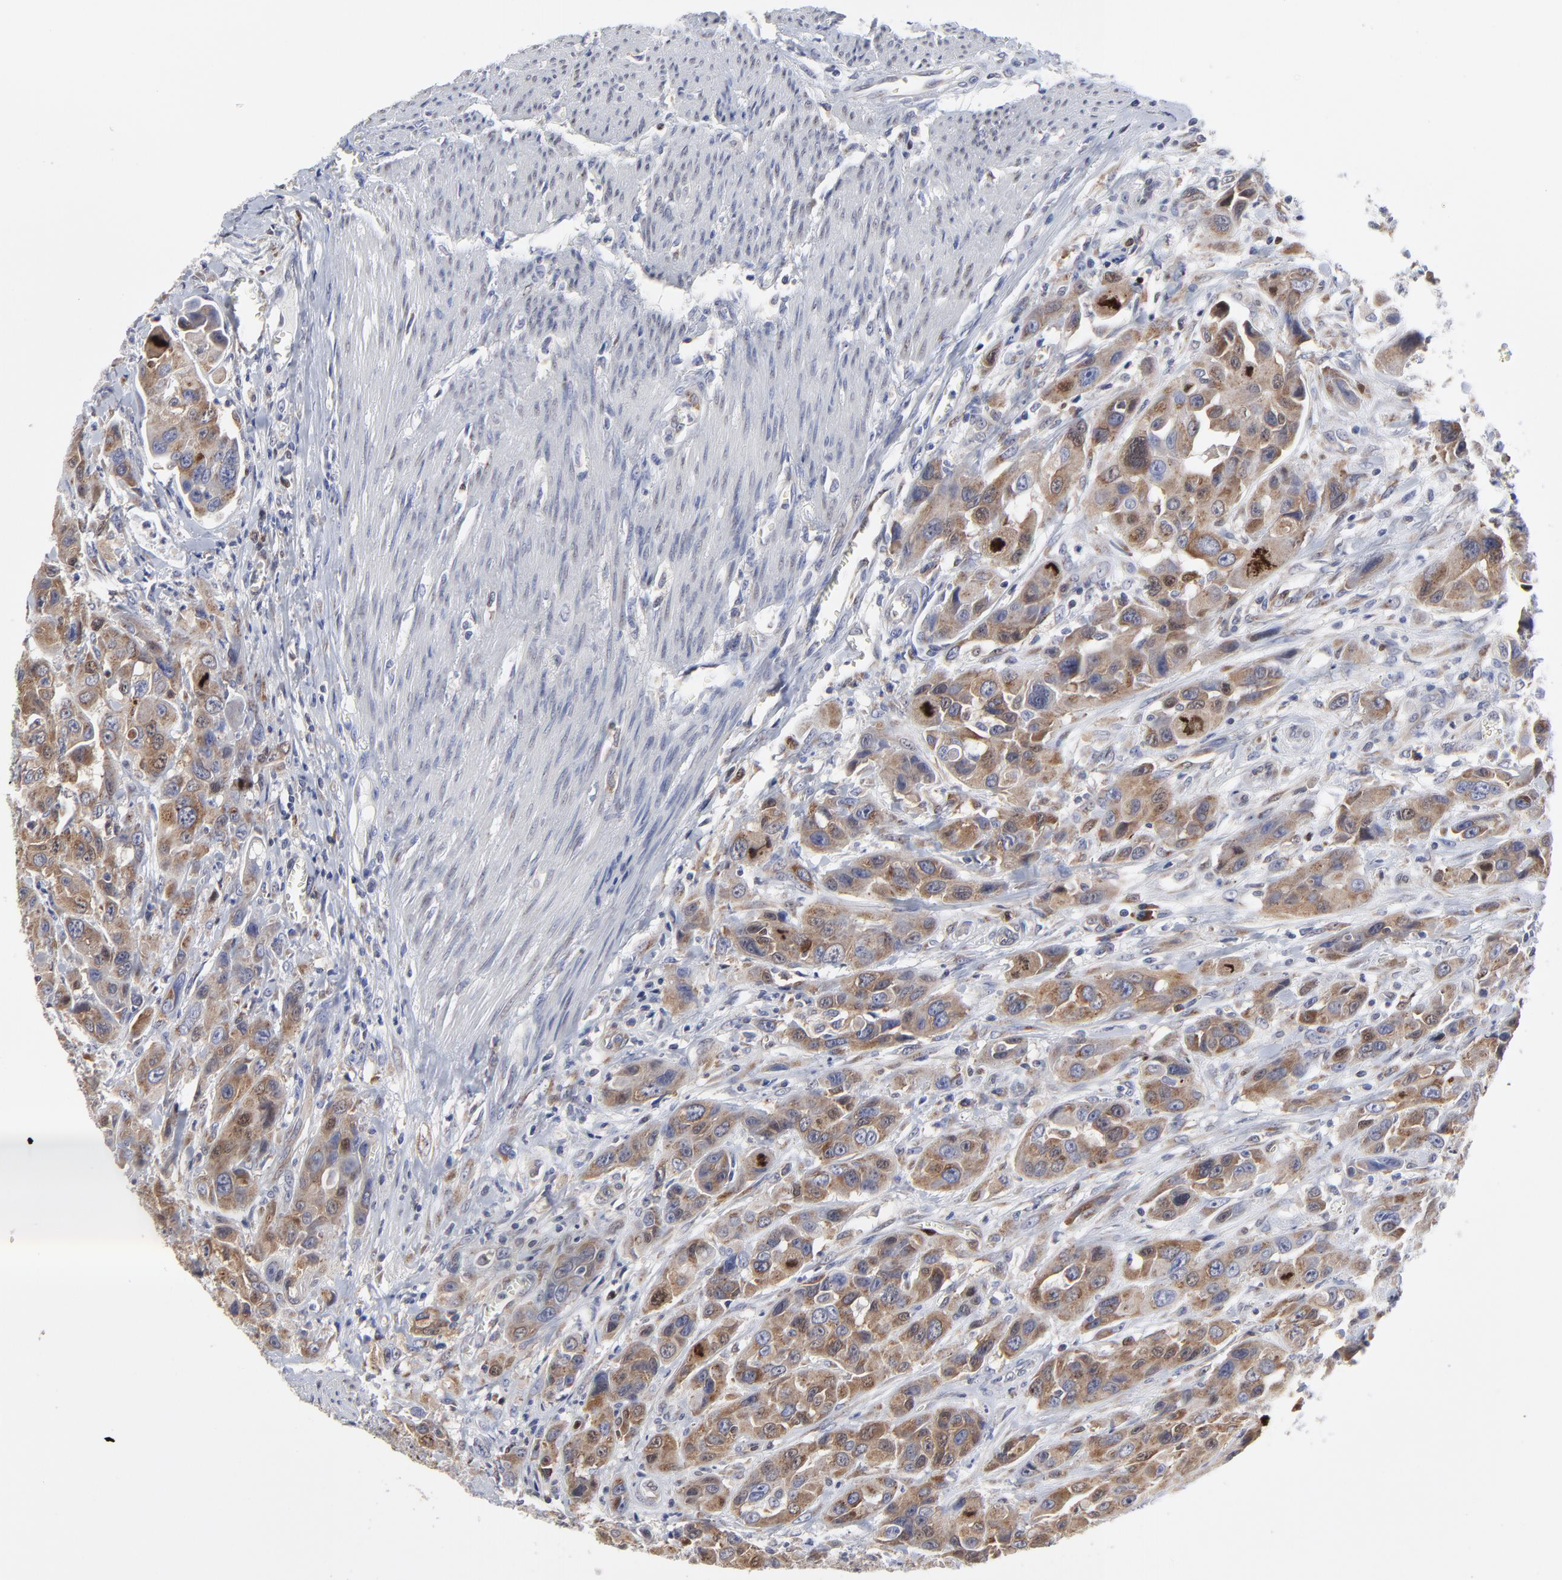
{"staining": {"intensity": "moderate", "quantity": ">75%", "location": "cytoplasmic/membranous"}, "tissue": "urothelial cancer", "cell_type": "Tumor cells", "image_type": "cancer", "snomed": [{"axis": "morphology", "description": "Urothelial carcinoma, High grade"}, {"axis": "topography", "description": "Urinary bladder"}], "caption": "Urothelial cancer tissue reveals moderate cytoplasmic/membranous expression in approximately >75% of tumor cells", "gene": "NCAPH", "patient": {"sex": "male", "age": 73}}